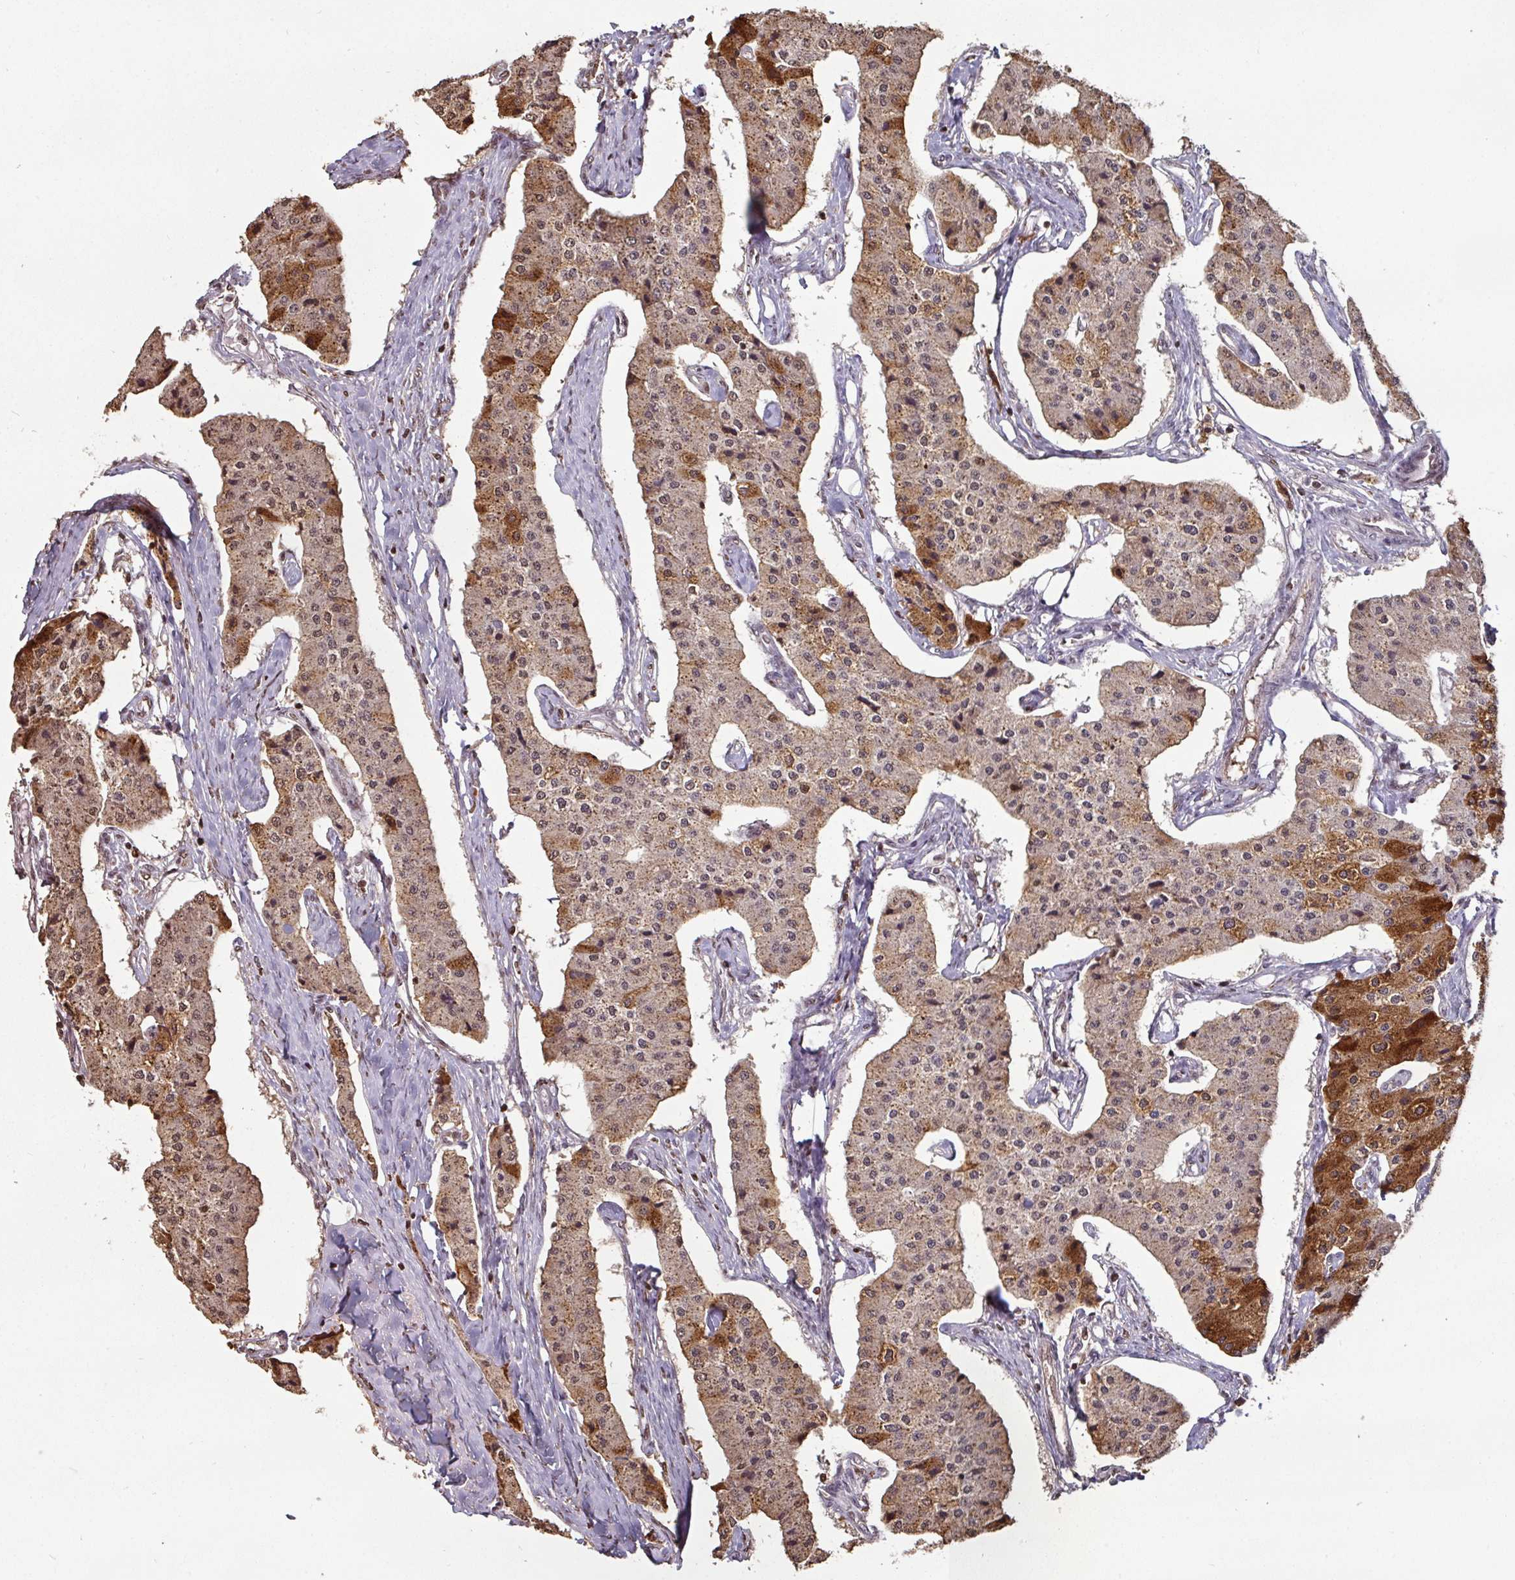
{"staining": {"intensity": "strong", "quantity": ">75%", "location": "cytoplasmic/membranous,nuclear"}, "tissue": "carcinoid", "cell_type": "Tumor cells", "image_type": "cancer", "snomed": [{"axis": "morphology", "description": "Carcinoid, malignant, NOS"}, {"axis": "topography", "description": "Colon"}], "caption": "A high-resolution image shows immunohistochemistry staining of carcinoid, which demonstrates strong cytoplasmic/membranous and nuclear staining in approximately >75% of tumor cells.", "gene": "POLD1", "patient": {"sex": "female", "age": 52}}